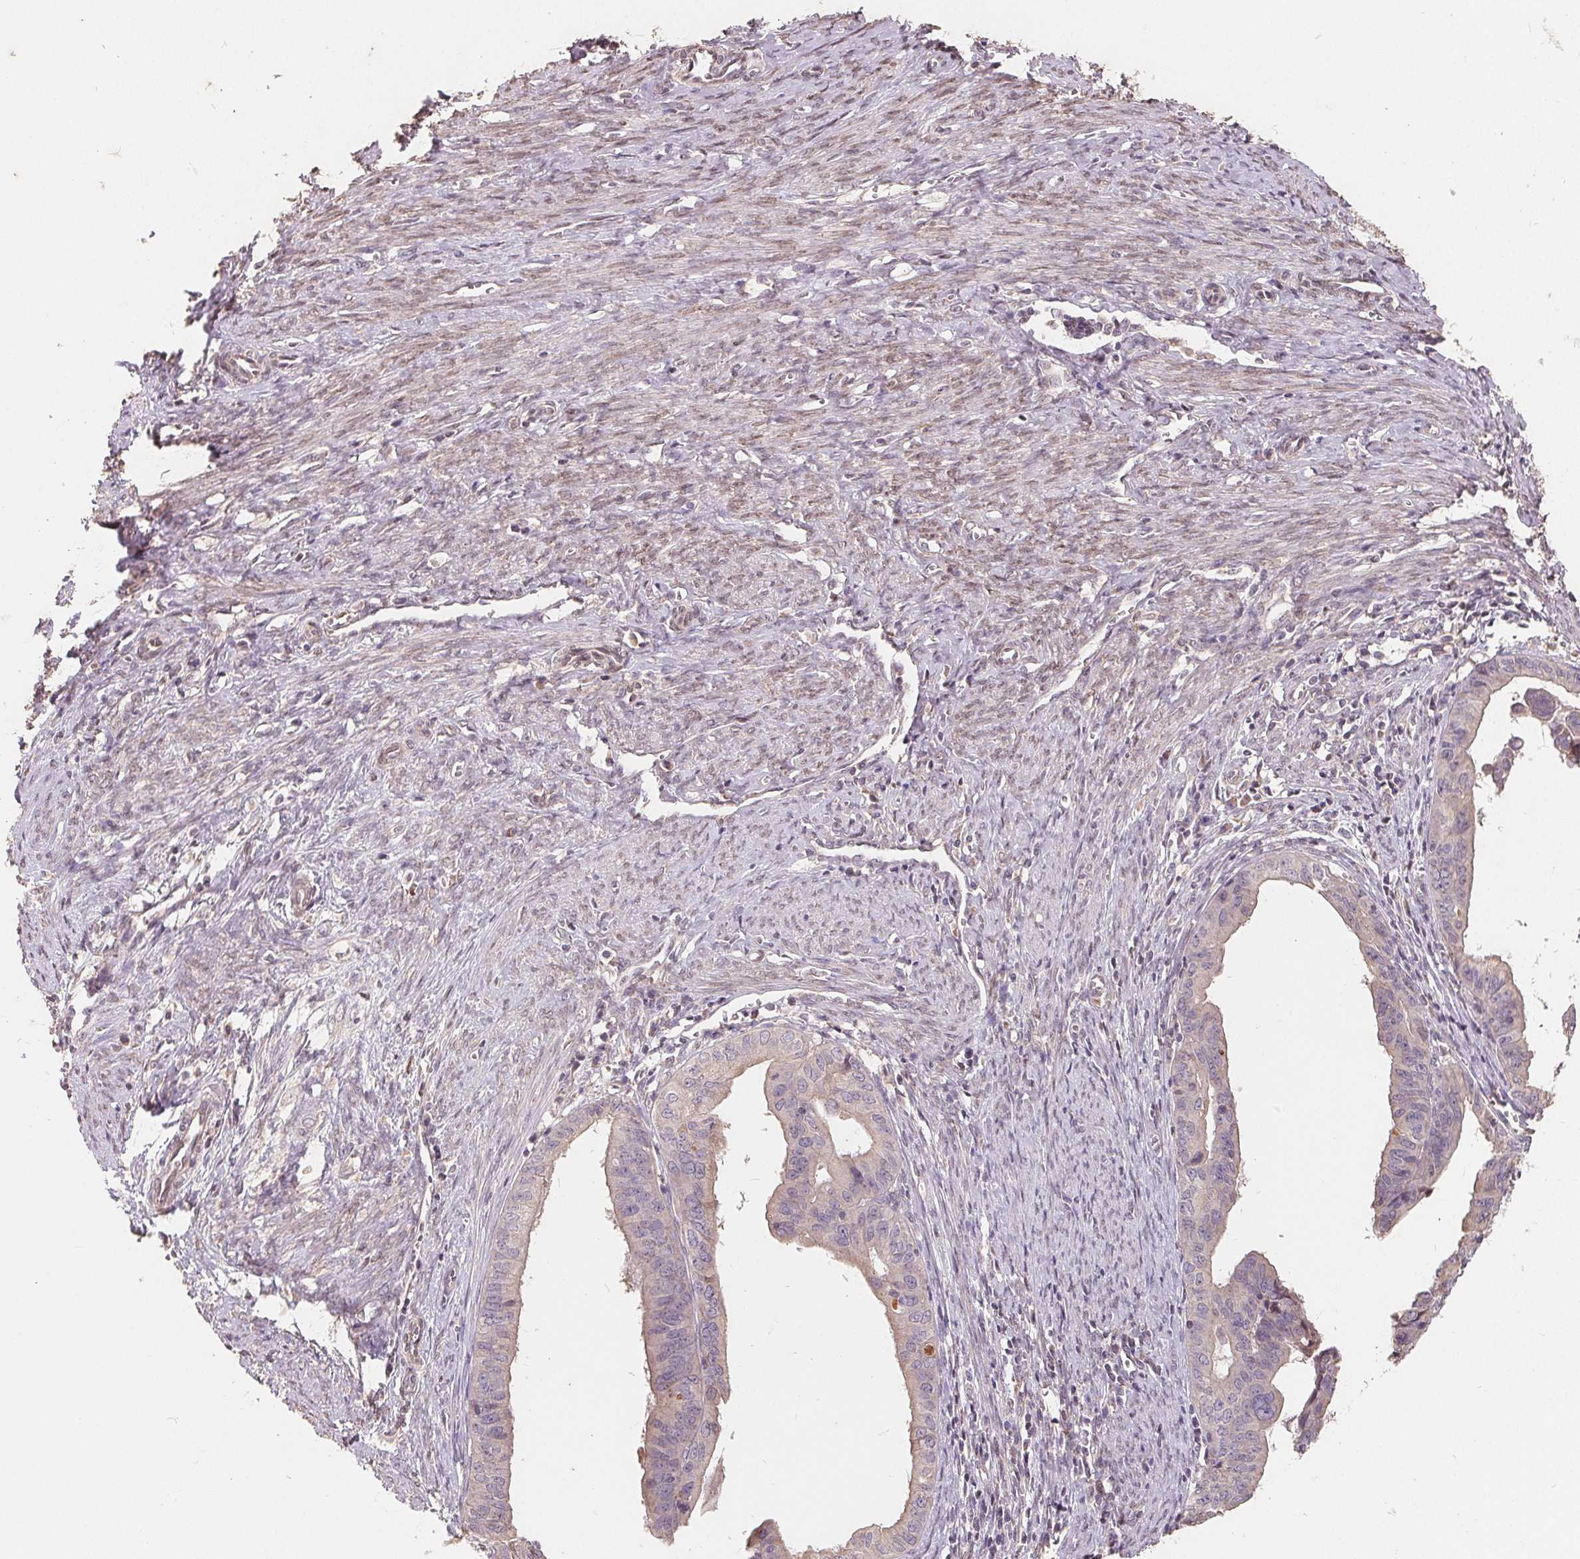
{"staining": {"intensity": "weak", "quantity": "<25%", "location": "cytoplasmic/membranous"}, "tissue": "endometrial cancer", "cell_type": "Tumor cells", "image_type": "cancer", "snomed": [{"axis": "morphology", "description": "Adenocarcinoma, NOS"}, {"axis": "topography", "description": "Endometrium"}], "caption": "High magnification brightfield microscopy of endometrial cancer stained with DAB (brown) and counterstained with hematoxylin (blue): tumor cells show no significant expression.", "gene": "CDIPT", "patient": {"sex": "female", "age": 65}}